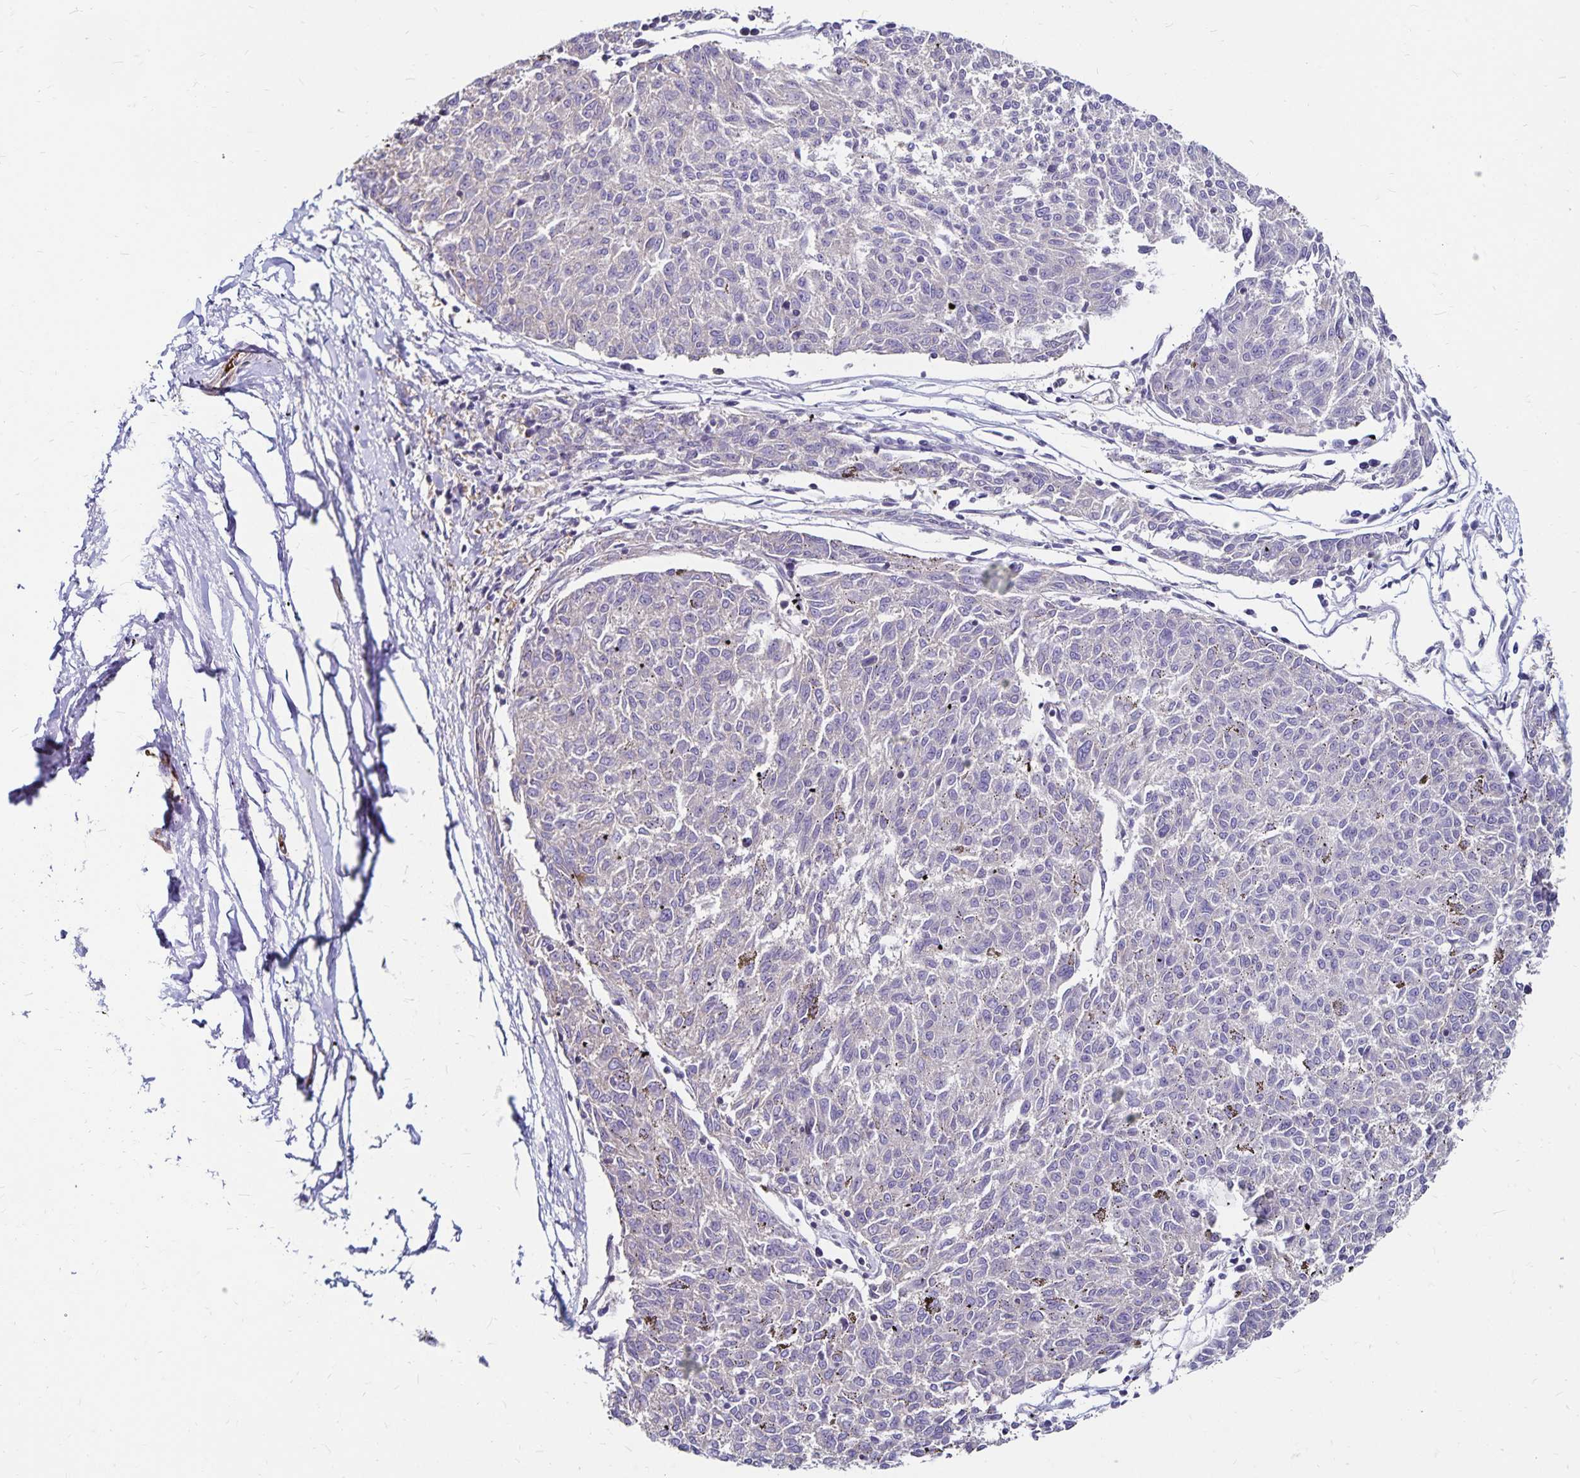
{"staining": {"intensity": "negative", "quantity": "none", "location": "none"}, "tissue": "melanoma", "cell_type": "Tumor cells", "image_type": "cancer", "snomed": [{"axis": "morphology", "description": "Malignant melanoma, NOS"}, {"axis": "topography", "description": "Skin"}], "caption": "High power microscopy histopathology image of an IHC photomicrograph of melanoma, revealing no significant expression in tumor cells.", "gene": "RPRML", "patient": {"sex": "female", "age": 72}}